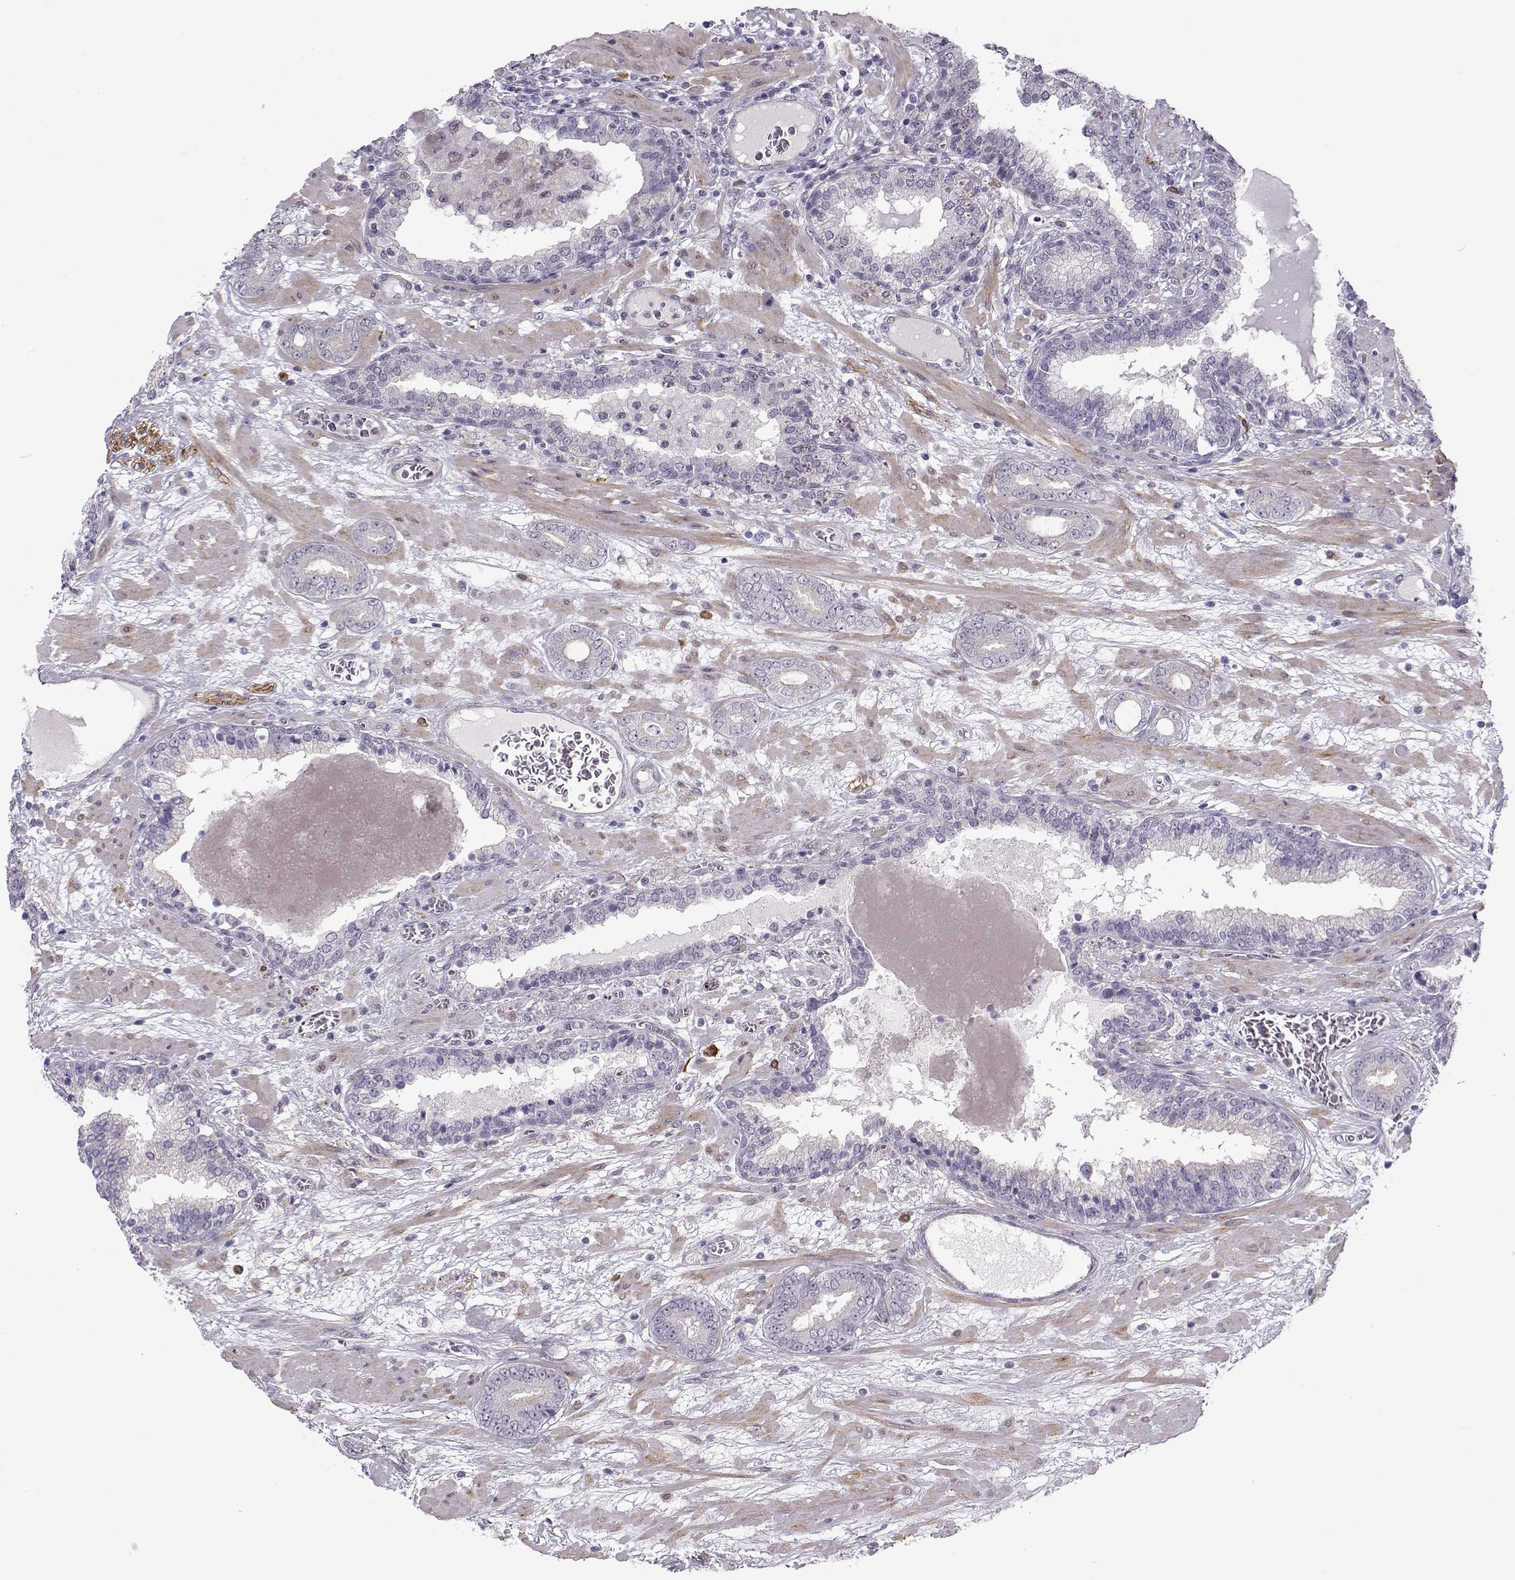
{"staining": {"intensity": "negative", "quantity": "none", "location": "none"}, "tissue": "prostate cancer", "cell_type": "Tumor cells", "image_type": "cancer", "snomed": [{"axis": "morphology", "description": "Adenocarcinoma, Low grade"}, {"axis": "topography", "description": "Prostate"}], "caption": "This photomicrograph is of prostate cancer stained with immunohistochemistry to label a protein in brown with the nuclei are counter-stained blue. There is no expression in tumor cells.", "gene": "BACH1", "patient": {"sex": "male", "age": 60}}